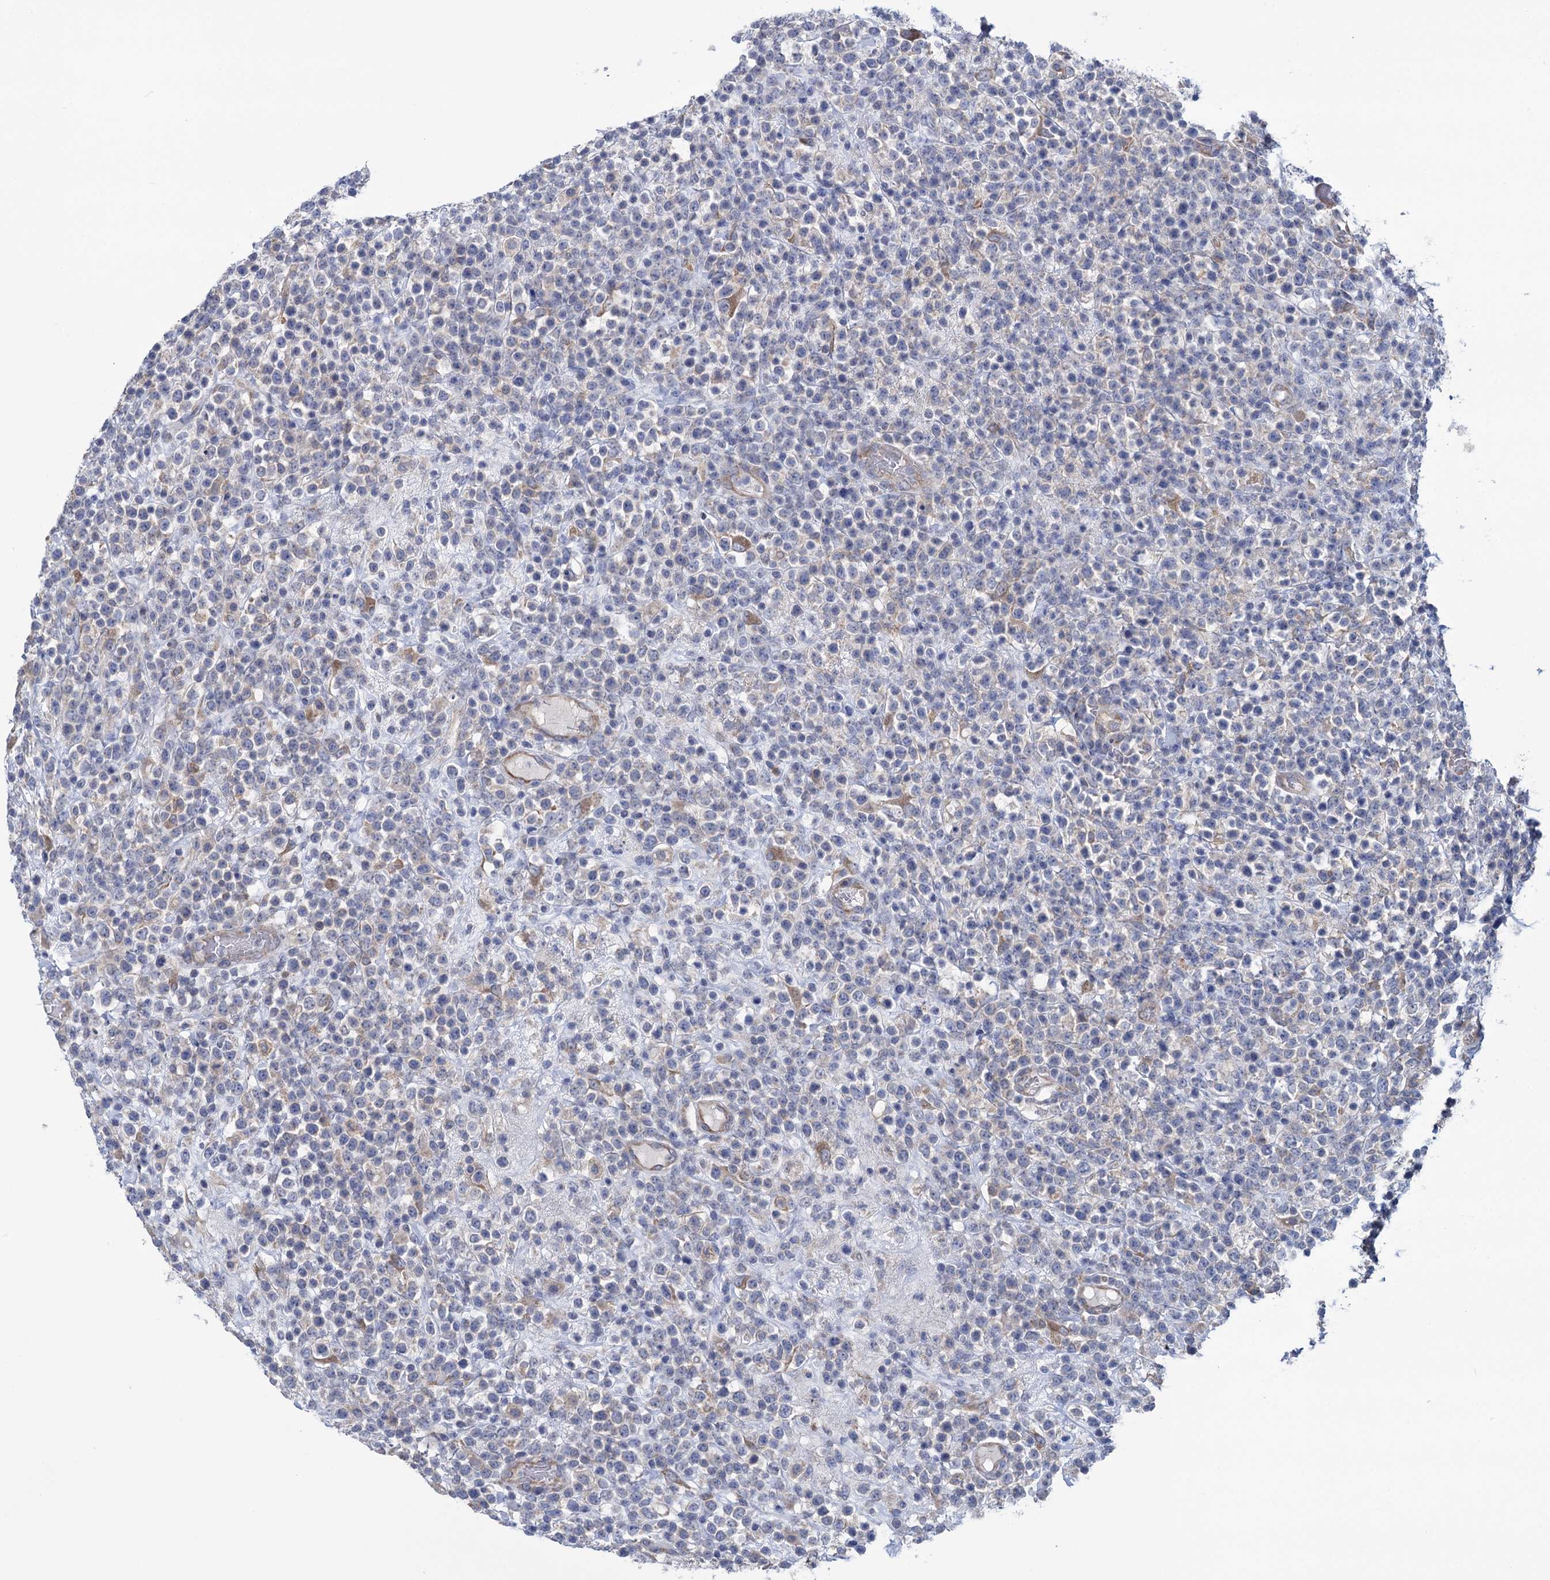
{"staining": {"intensity": "negative", "quantity": "none", "location": "none"}, "tissue": "lymphoma", "cell_type": "Tumor cells", "image_type": "cancer", "snomed": [{"axis": "morphology", "description": "Malignant lymphoma, non-Hodgkin's type, High grade"}, {"axis": "topography", "description": "Colon"}], "caption": "The photomicrograph displays no significant expression in tumor cells of lymphoma. (Brightfield microscopy of DAB (3,3'-diaminobenzidine) IHC at high magnification).", "gene": "GSTM2", "patient": {"sex": "female", "age": 53}}